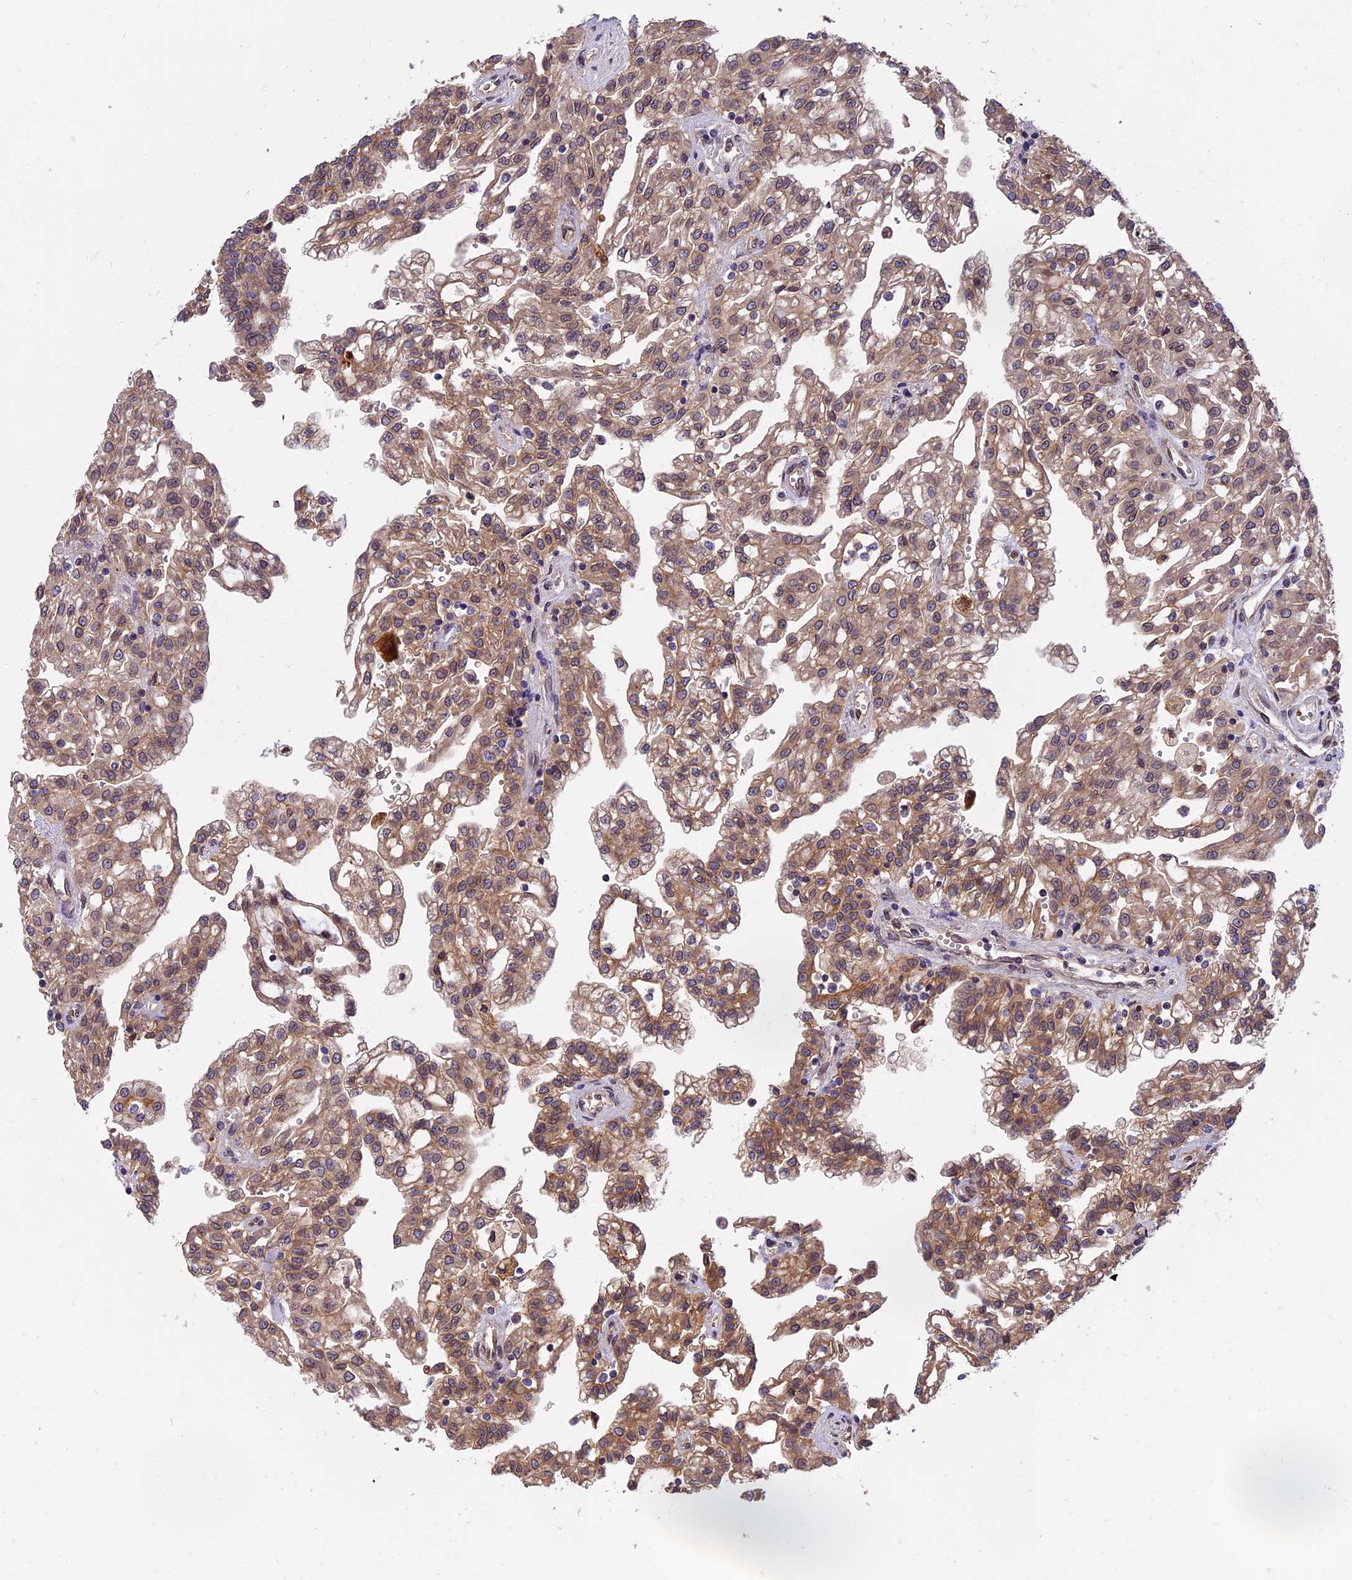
{"staining": {"intensity": "moderate", "quantity": ">75%", "location": "cytoplasmic/membranous"}, "tissue": "renal cancer", "cell_type": "Tumor cells", "image_type": "cancer", "snomed": [{"axis": "morphology", "description": "Adenocarcinoma, NOS"}, {"axis": "topography", "description": "Kidney"}], "caption": "Renal adenocarcinoma was stained to show a protein in brown. There is medium levels of moderate cytoplasmic/membranous positivity in approximately >75% of tumor cells. Using DAB (3,3'-diaminobenzidine) (brown) and hematoxylin (blue) stains, captured at high magnification using brightfield microscopy.", "gene": "CHMP2A", "patient": {"sex": "male", "age": 63}}